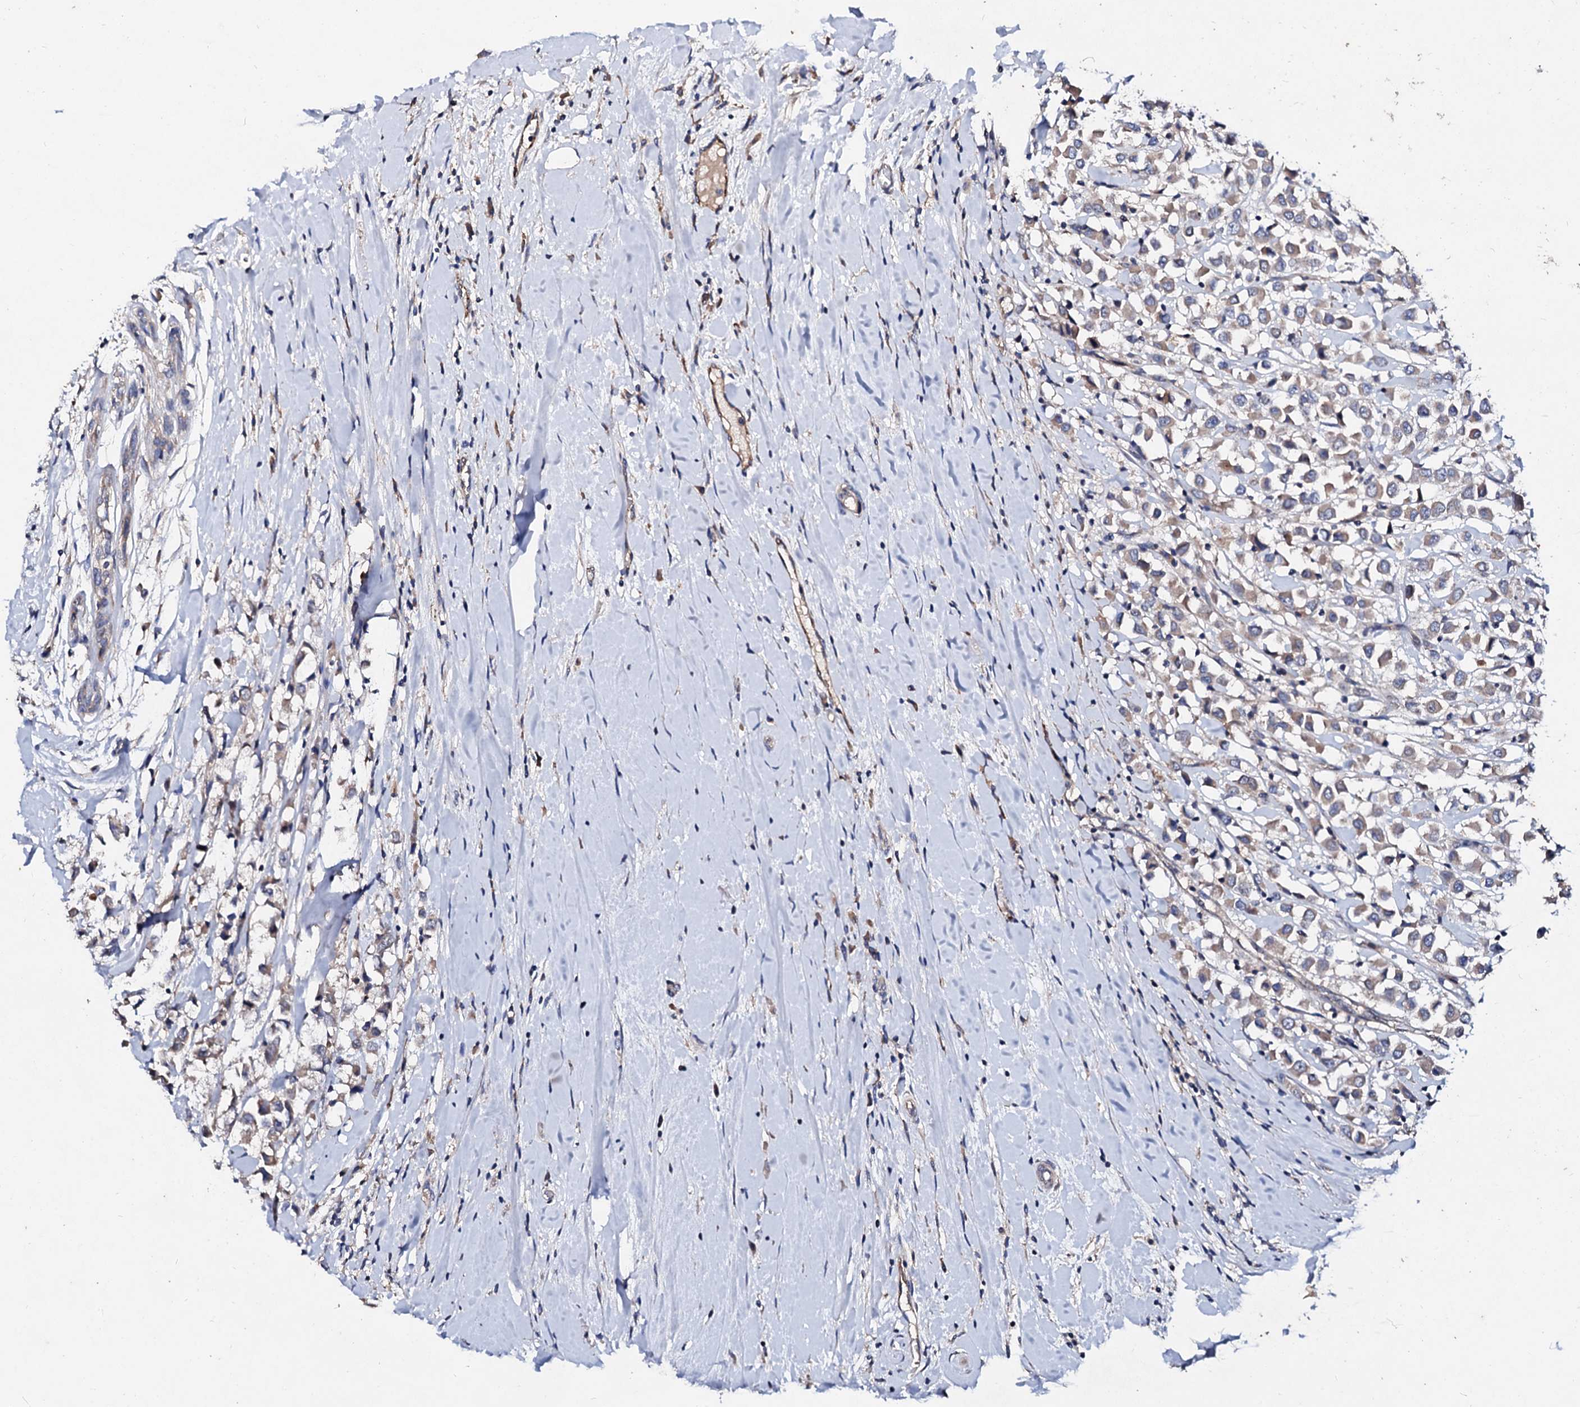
{"staining": {"intensity": "weak", "quantity": "25%-75%", "location": "cytoplasmic/membranous"}, "tissue": "breast cancer", "cell_type": "Tumor cells", "image_type": "cancer", "snomed": [{"axis": "morphology", "description": "Duct carcinoma"}, {"axis": "topography", "description": "Breast"}], "caption": "Human breast invasive ductal carcinoma stained for a protein (brown) exhibits weak cytoplasmic/membranous positive staining in about 25%-75% of tumor cells.", "gene": "FIBIN", "patient": {"sex": "female", "age": 61}}